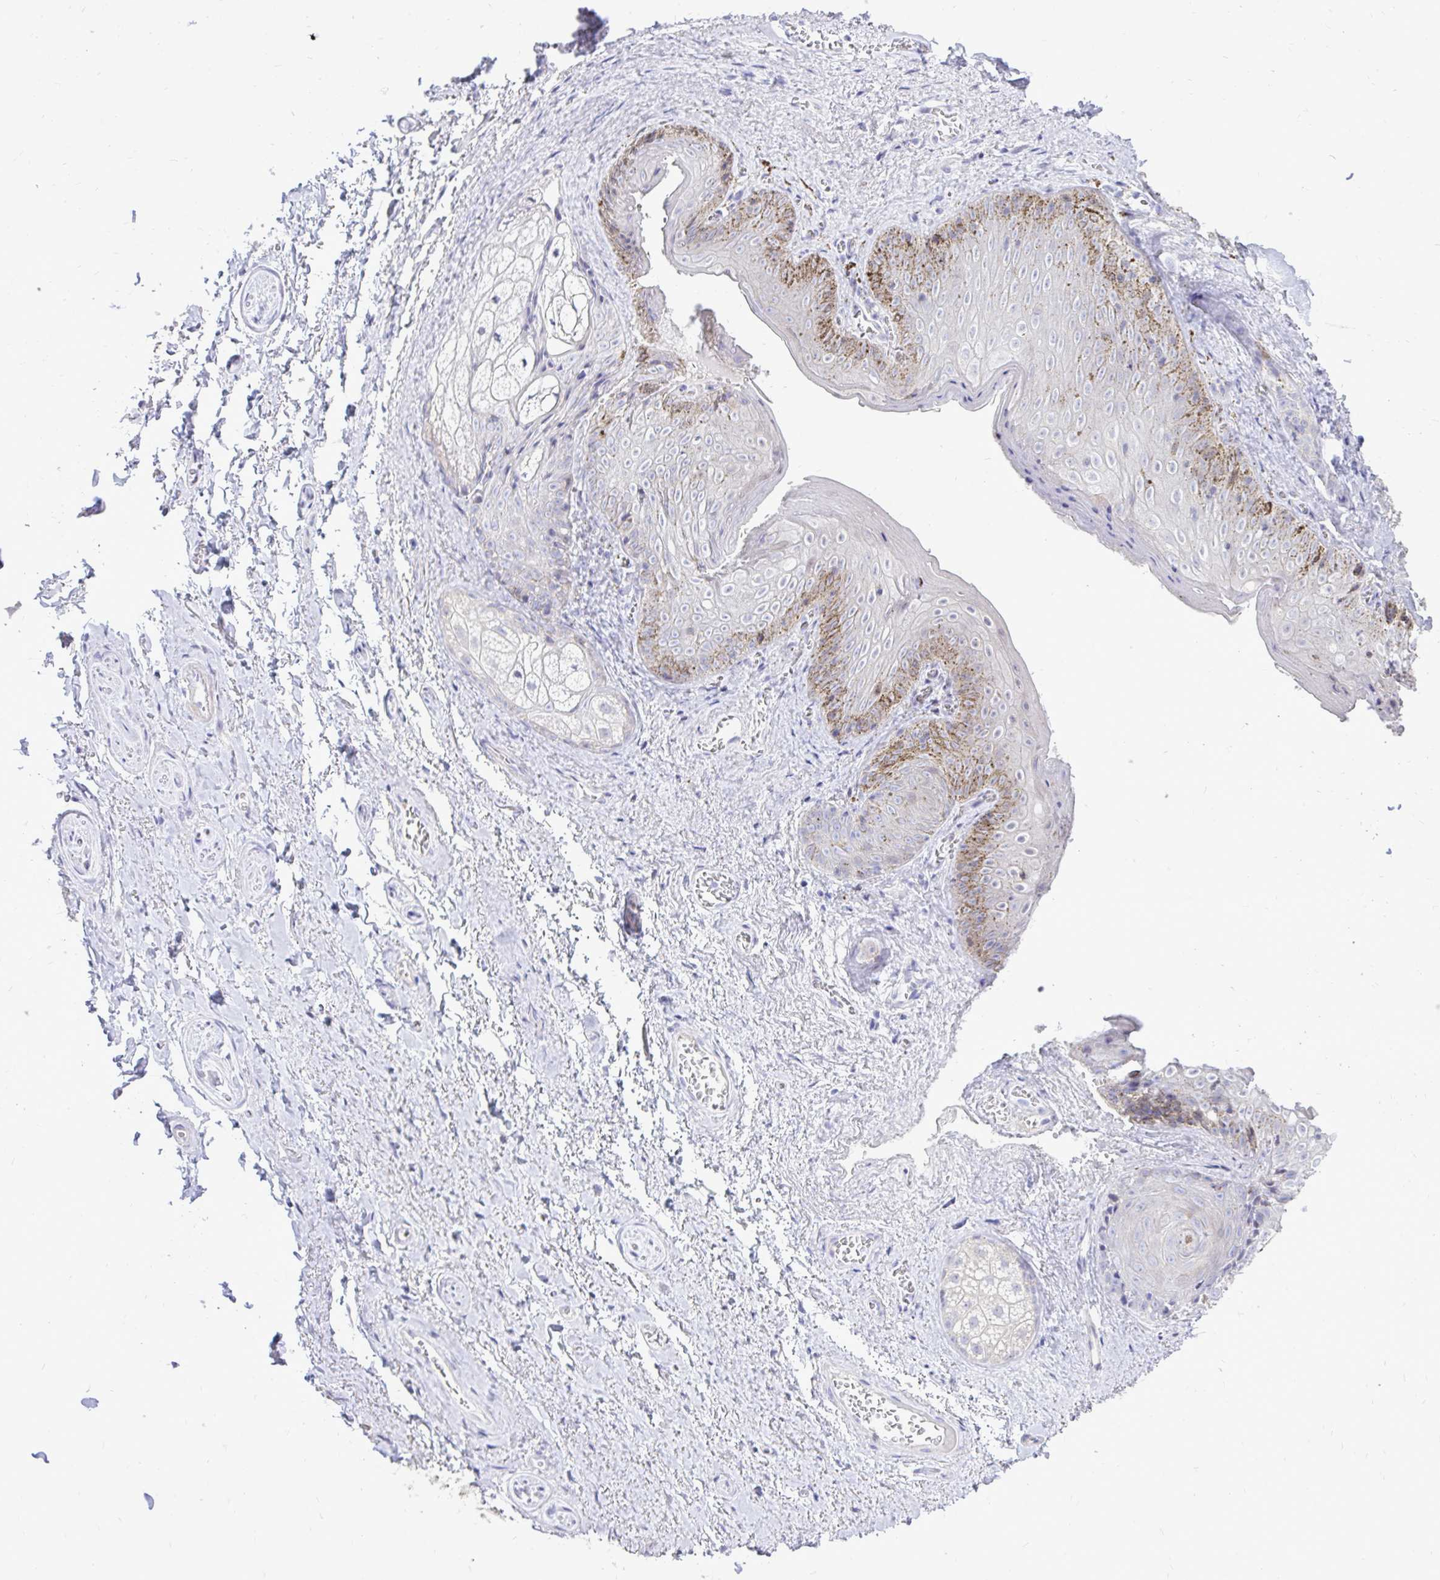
{"staining": {"intensity": "moderate", "quantity": "<25%", "location": "cytoplasmic/membranous"}, "tissue": "vagina", "cell_type": "Squamous epithelial cells", "image_type": "normal", "snomed": [{"axis": "morphology", "description": "Normal tissue, NOS"}, {"axis": "topography", "description": "Vulva"}, {"axis": "topography", "description": "Vagina"}, {"axis": "topography", "description": "Peripheral nerve tissue"}], "caption": "IHC photomicrograph of unremarkable vagina: vagina stained using IHC exhibits low levels of moderate protein expression localized specifically in the cytoplasmic/membranous of squamous epithelial cells, appearing as a cytoplasmic/membranous brown color.", "gene": "OR8D1", "patient": {"sex": "female", "age": 66}}